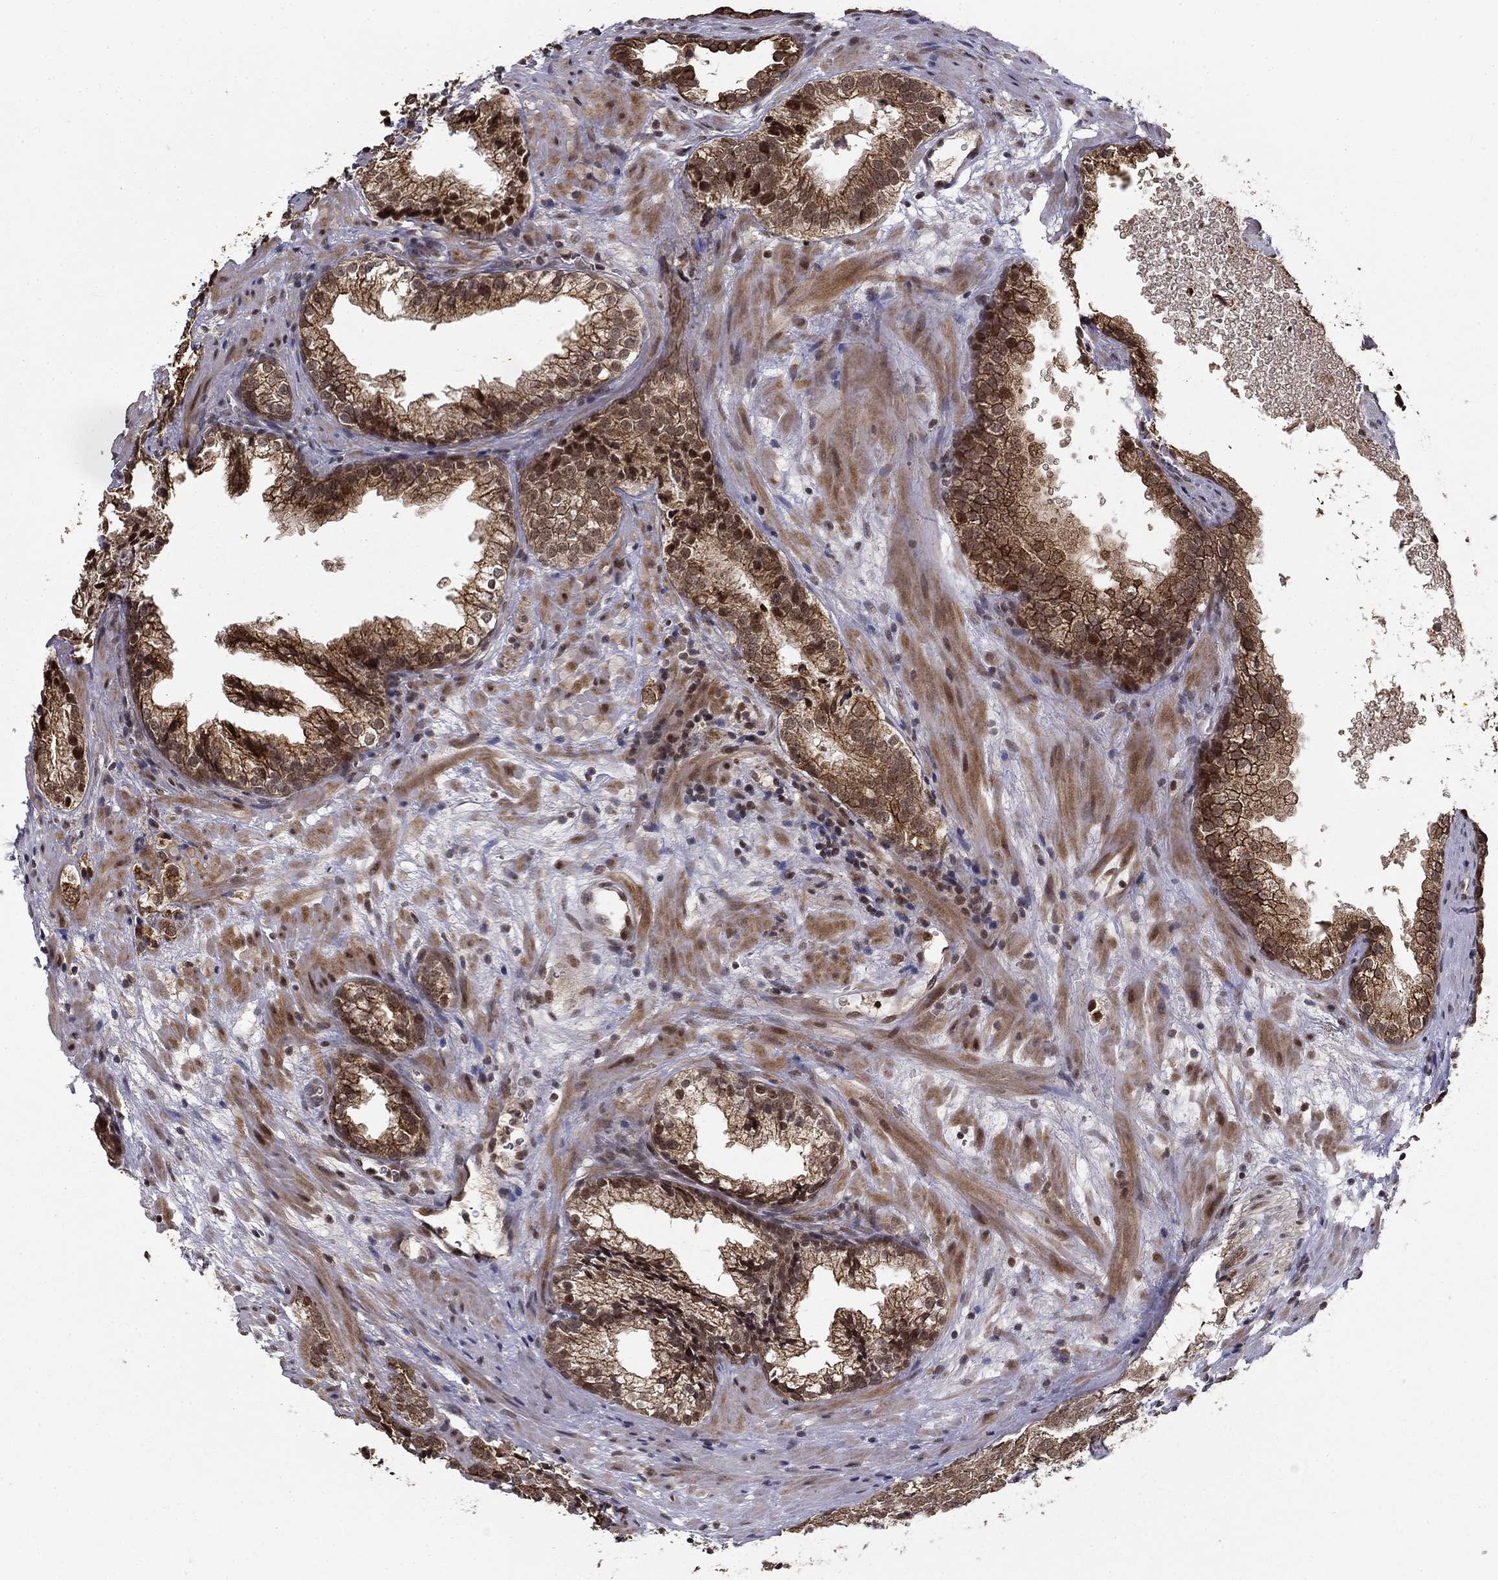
{"staining": {"intensity": "strong", "quantity": "25%-75%", "location": "cytoplasmic/membranous,nuclear"}, "tissue": "prostate cancer", "cell_type": "Tumor cells", "image_type": "cancer", "snomed": [{"axis": "morphology", "description": "Adenocarcinoma, NOS"}, {"axis": "topography", "description": "Prostate and seminal vesicle, NOS"}], "caption": "This image shows immunohistochemistry (IHC) staining of prostate cancer, with high strong cytoplasmic/membranous and nuclear expression in approximately 25%-75% of tumor cells.", "gene": "CDCA7L", "patient": {"sex": "male", "age": 63}}